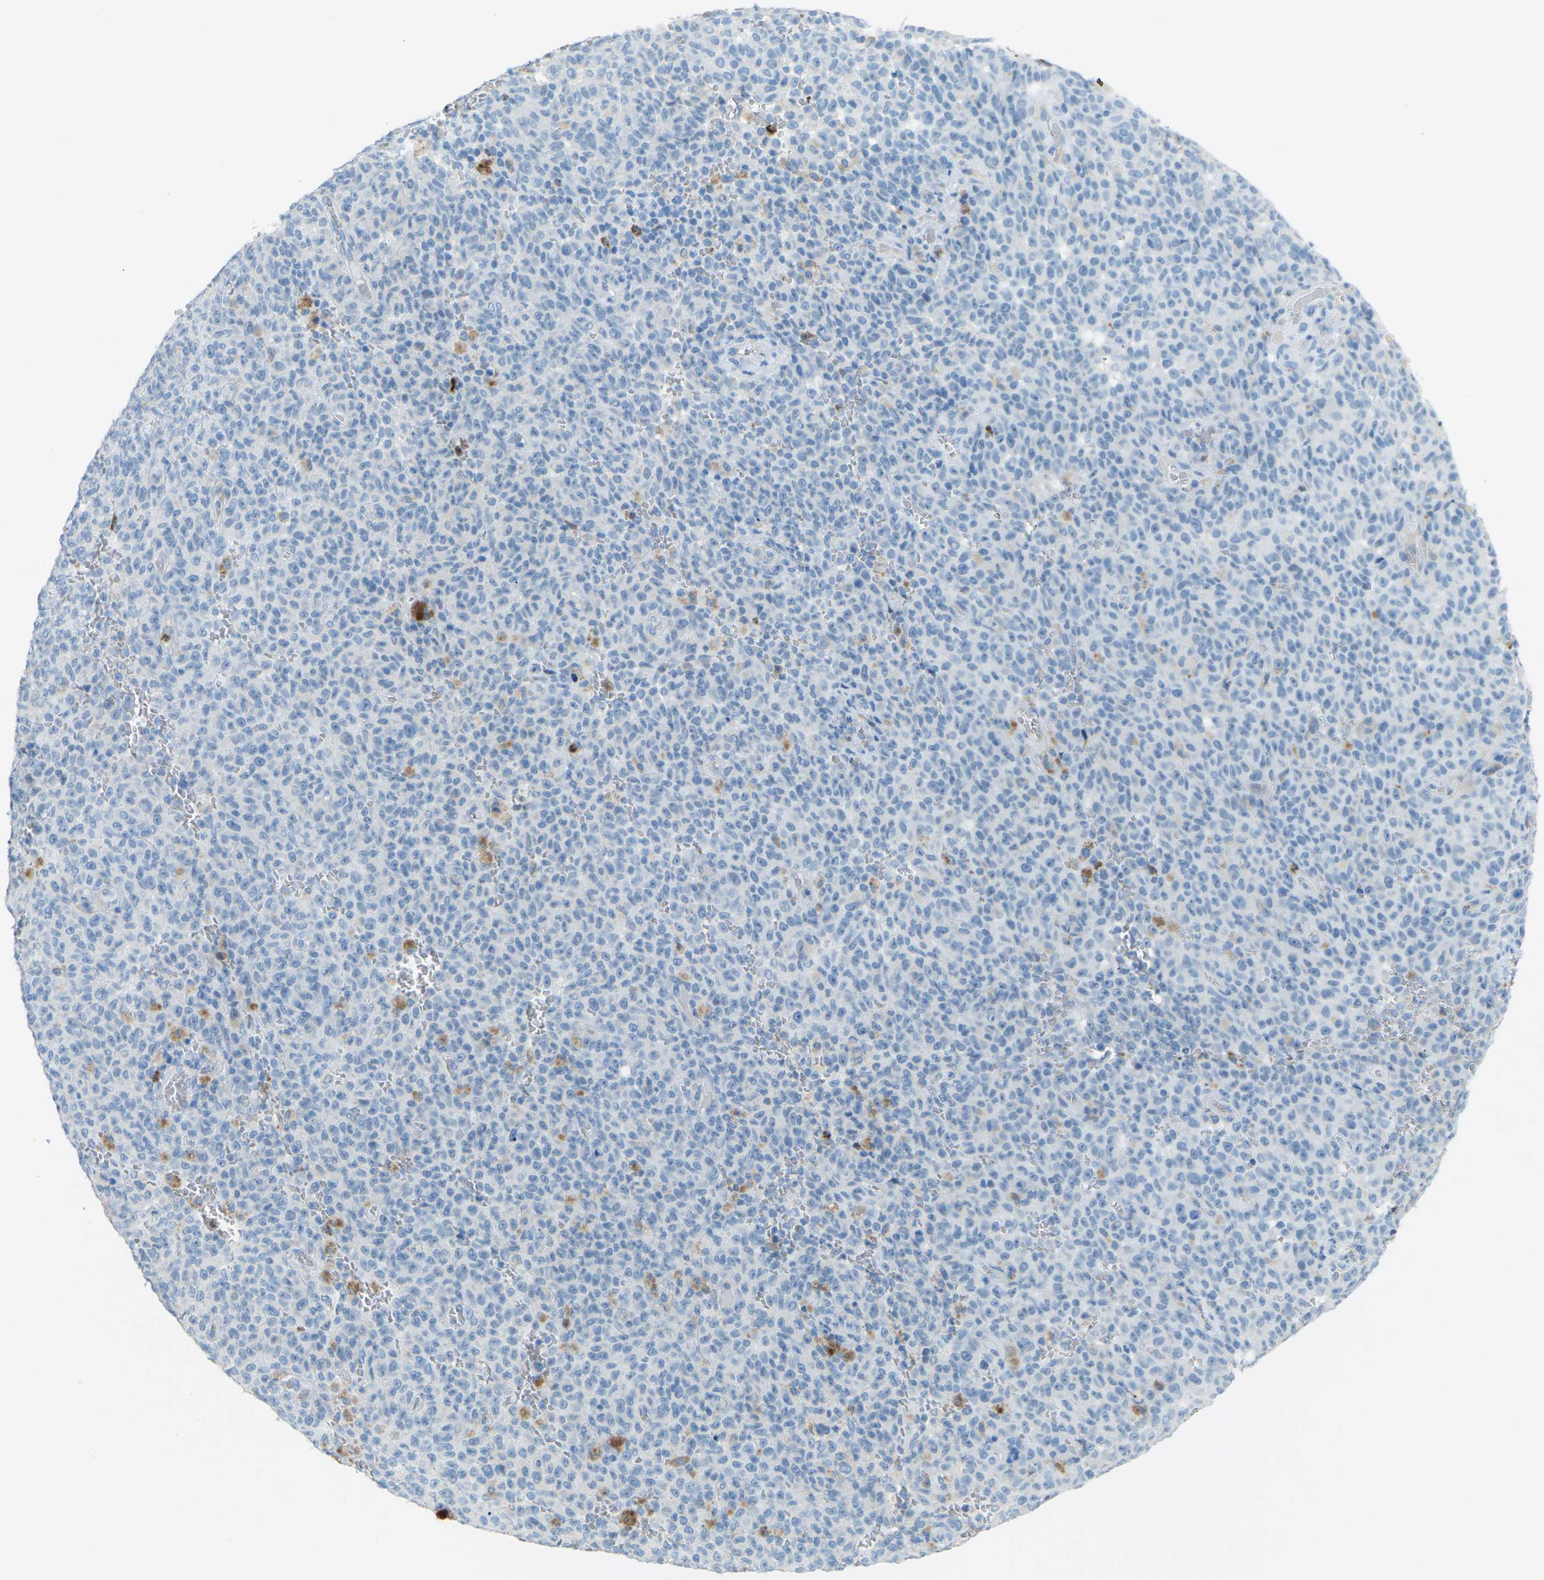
{"staining": {"intensity": "negative", "quantity": "none", "location": "none"}, "tissue": "melanoma", "cell_type": "Tumor cells", "image_type": "cancer", "snomed": [{"axis": "morphology", "description": "Malignant melanoma, NOS"}, {"axis": "topography", "description": "Skin"}], "caption": "Image shows no significant protein positivity in tumor cells of melanoma.", "gene": "CDH16", "patient": {"sex": "female", "age": 82}}